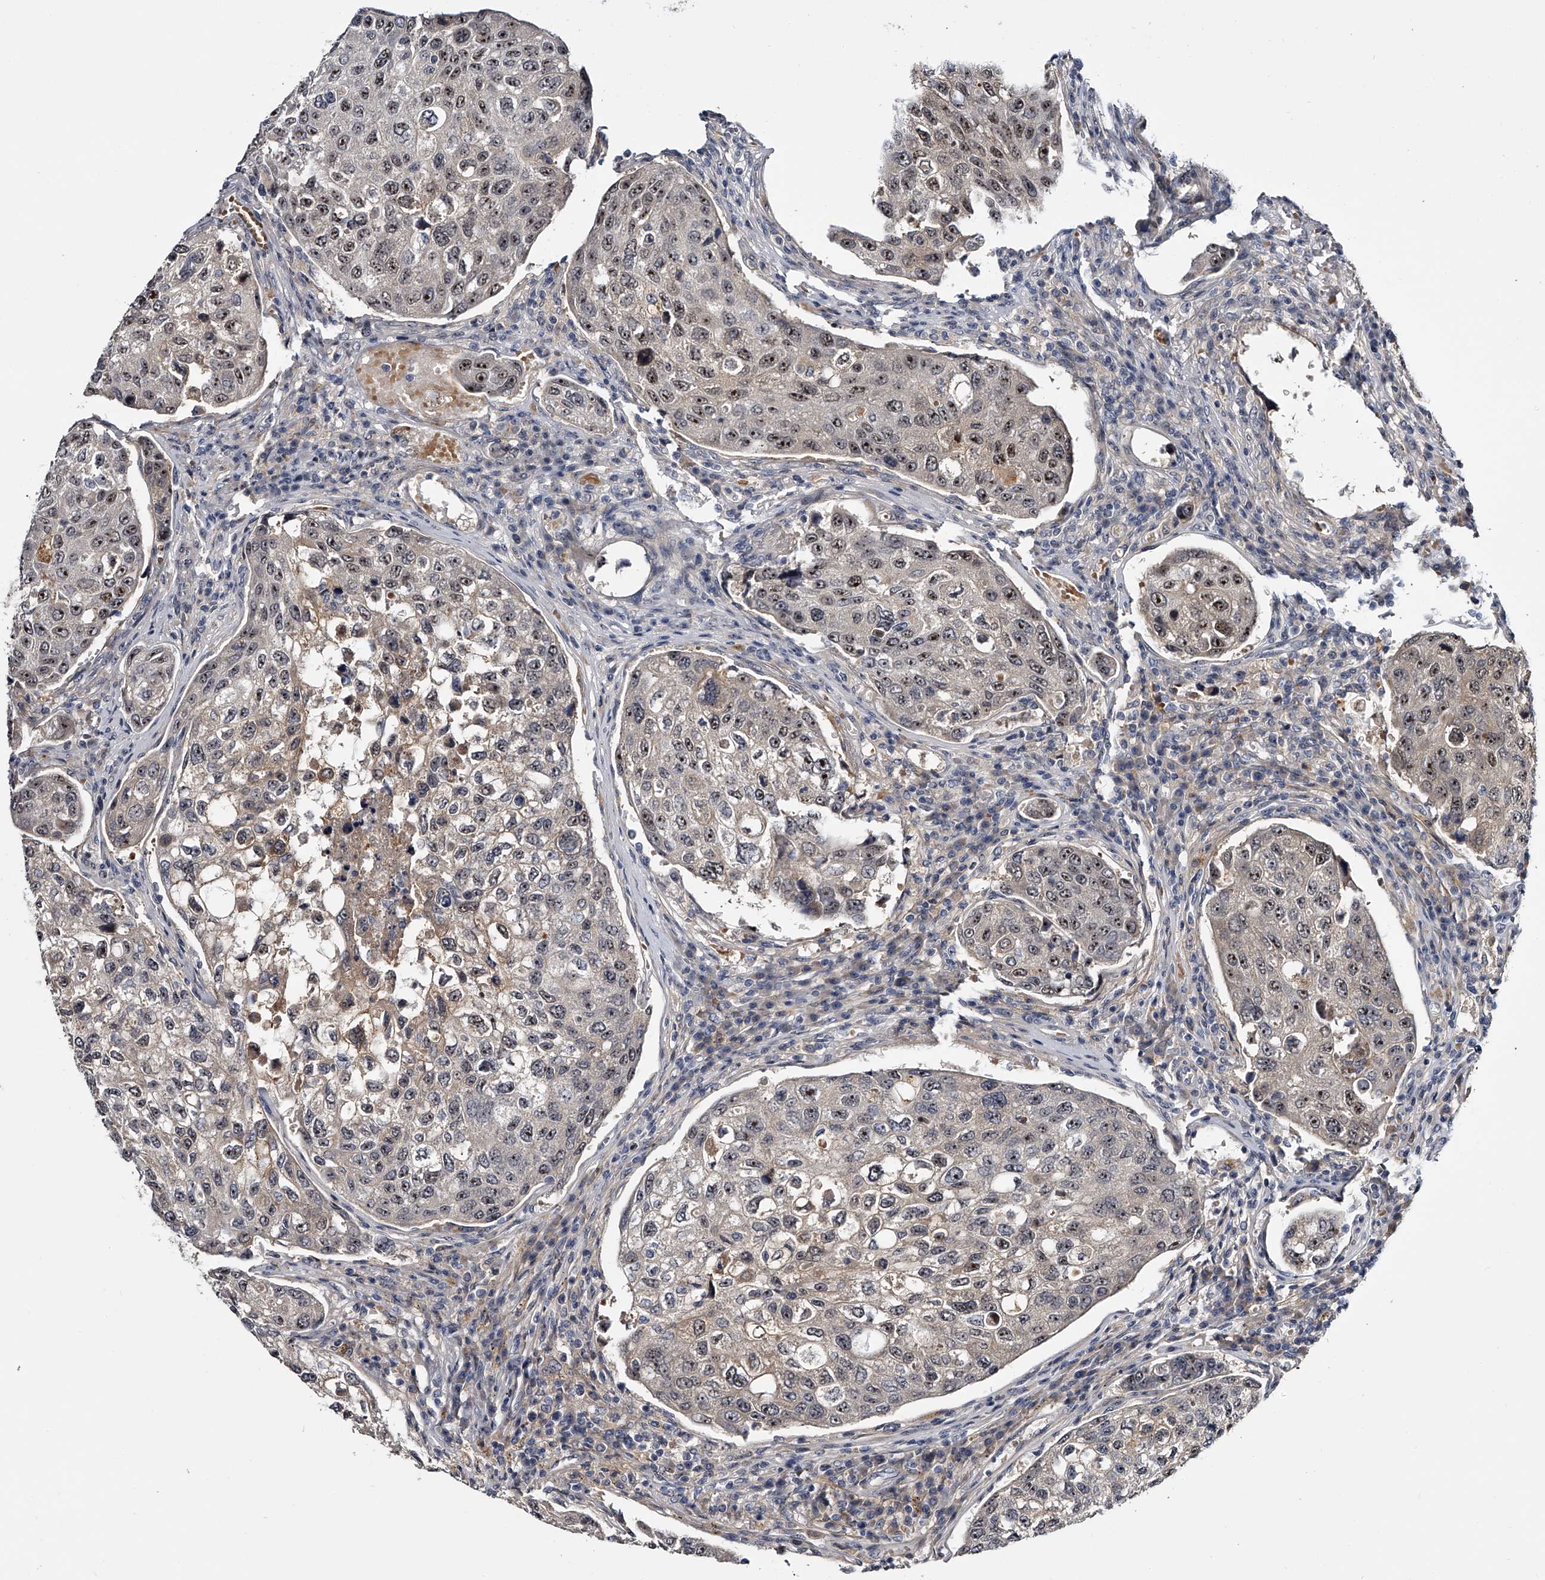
{"staining": {"intensity": "moderate", "quantity": "25%-75%", "location": "cytoplasmic/membranous,nuclear"}, "tissue": "urothelial cancer", "cell_type": "Tumor cells", "image_type": "cancer", "snomed": [{"axis": "morphology", "description": "Urothelial carcinoma, High grade"}, {"axis": "topography", "description": "Lymph node"}, {"axis": "topography", "description": "Urinary bladder"}], "caption": "Tumor cells demonstrate medium levels of moderate cytoplasmic/membranous and nuclear staining in about 25%-75% of cells in urothelial cancer. The staining is performed using DAB brown chromogen to label protein expression. The nuclei are counter-stained blue using hematoxylin.", "gene": "MDN1", "patient": {"sex": "male", "age": 51}}